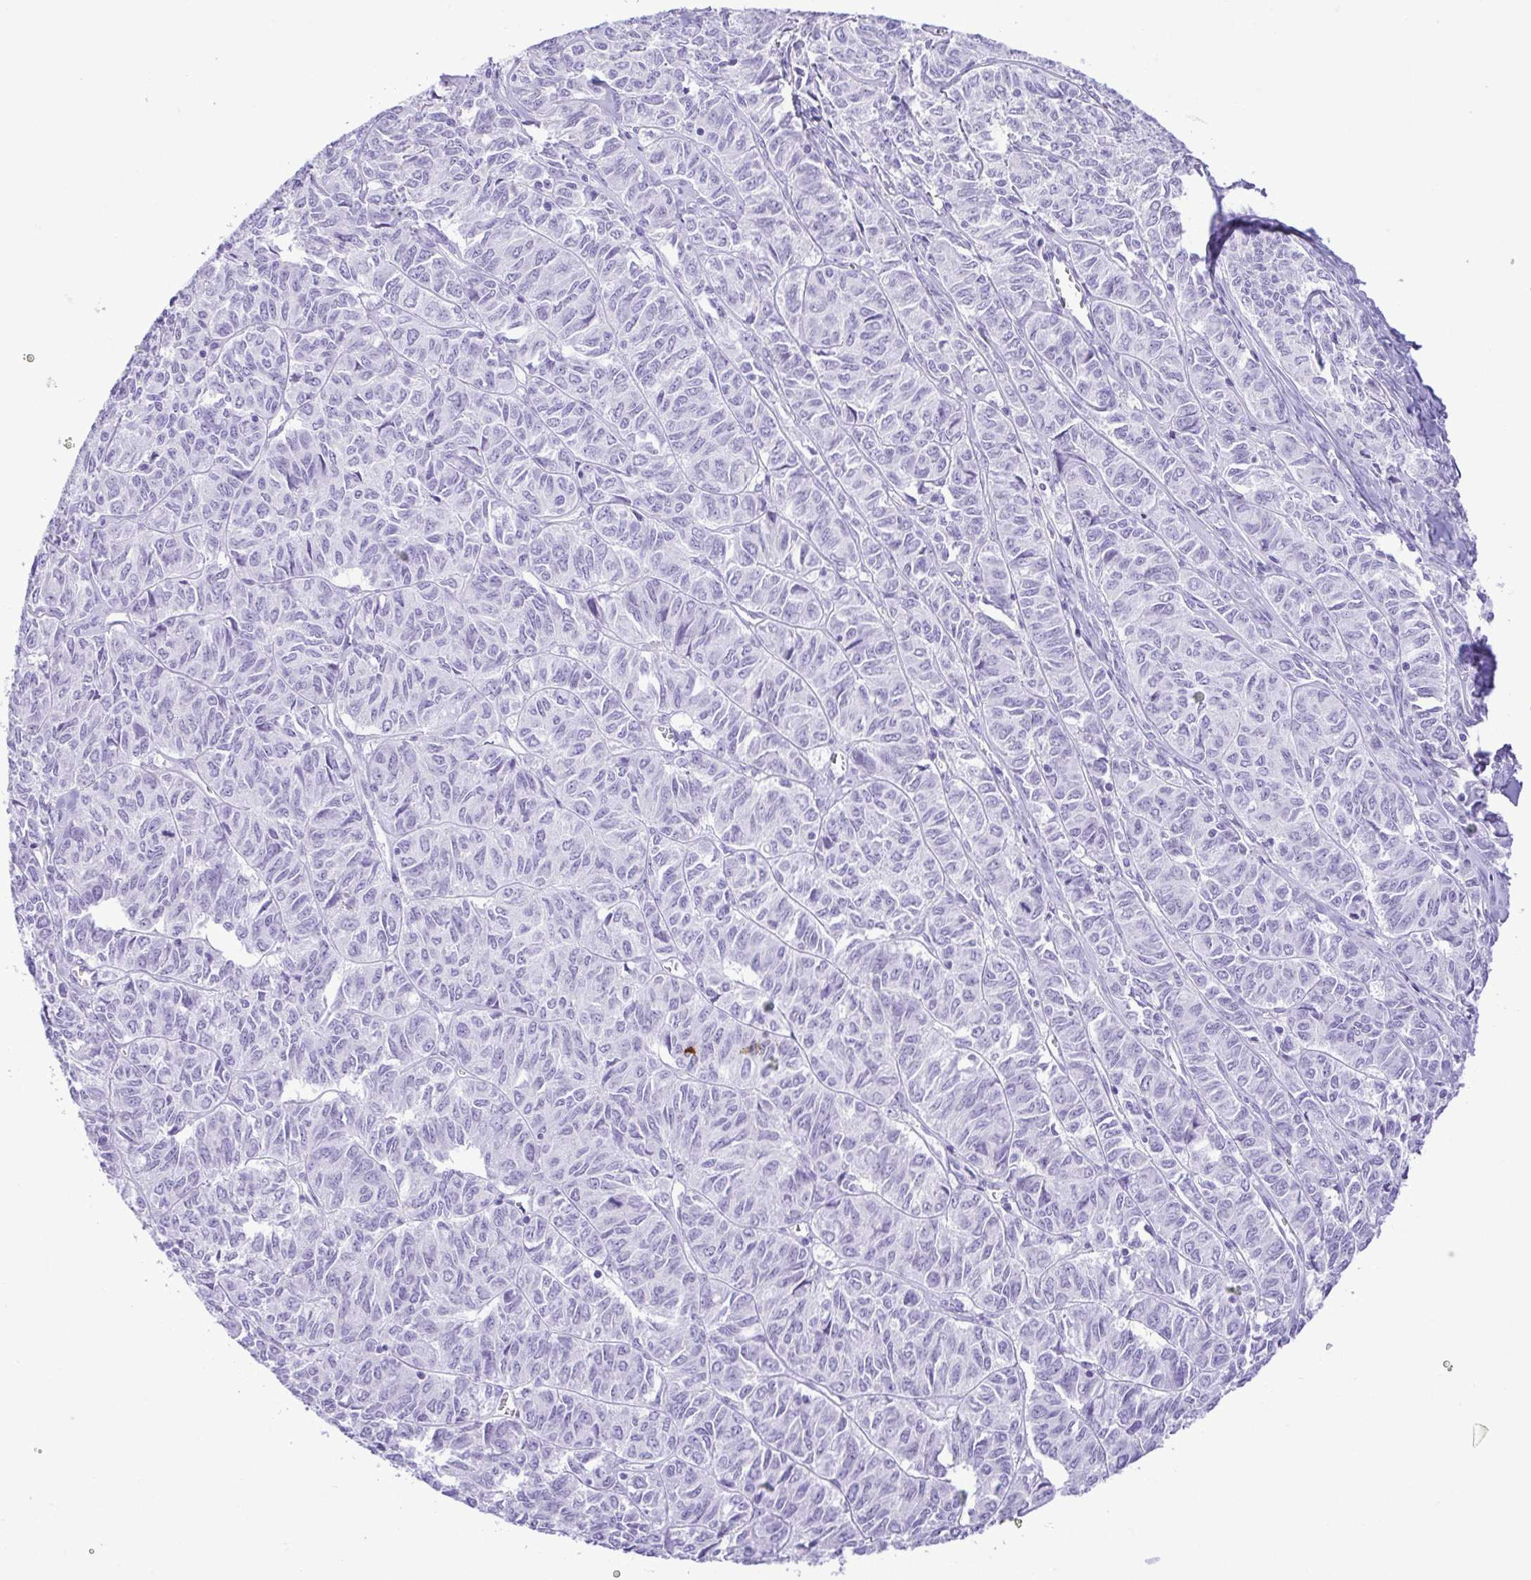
{"staining": {"intensity": "negative", "quantity": "none", "location": "none"}, "tissue": "ovarian cancer", "cell_type": "Tumor cells", "image_type": "cancer", "snomed": [{"axis": "morphology", "description": "Carcinoma, endometroid"}, {"axis": "topography", "description": "Ovary"}], "caption": "This is an immunohistochemistry (IHC) micrograph of human ovarian endometroid carcinoma. There is no staining in tumor cells.", "gene": "CDSN", "patient": {"sex": "female", "age": 80}}